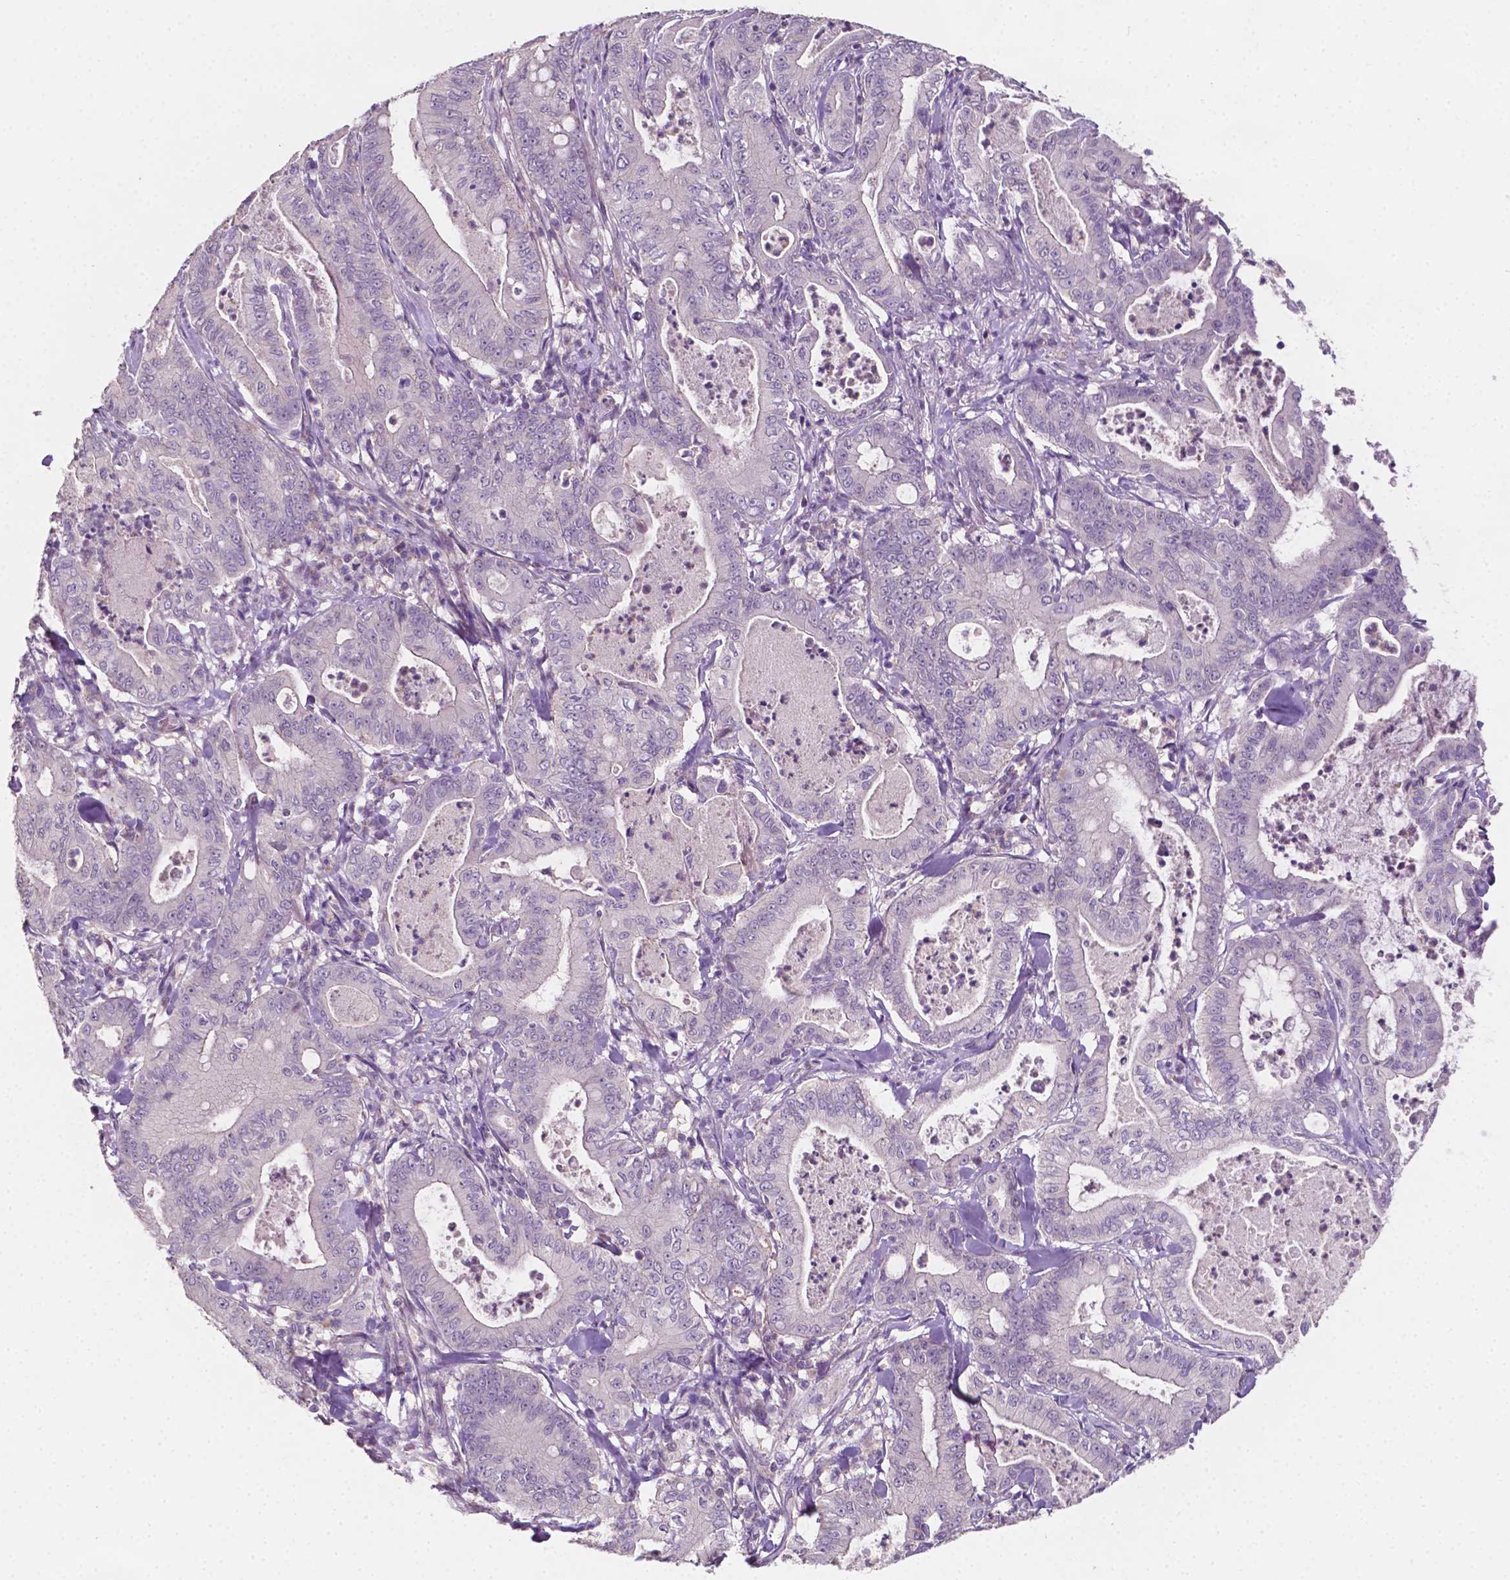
{"staining": {"intensity": "negative", "quantity": "none", "location": "none"}, "tissue": "pancreatic cancer", "cell_type": "Tumor cells", "image_type": "cancer", "snomed": [{"axis": "morphology", "description": "Adenocarcinoma, NOS"}, {"axis": "topography", "description": "Pancreas"}], "caption": "DAB immunohistochemical staining of human pancreatic adenocarcinoma reveals no significant staining in tumor cells.", "gene": "EGFR", "patient": {"sex": "male", "age": 71}}